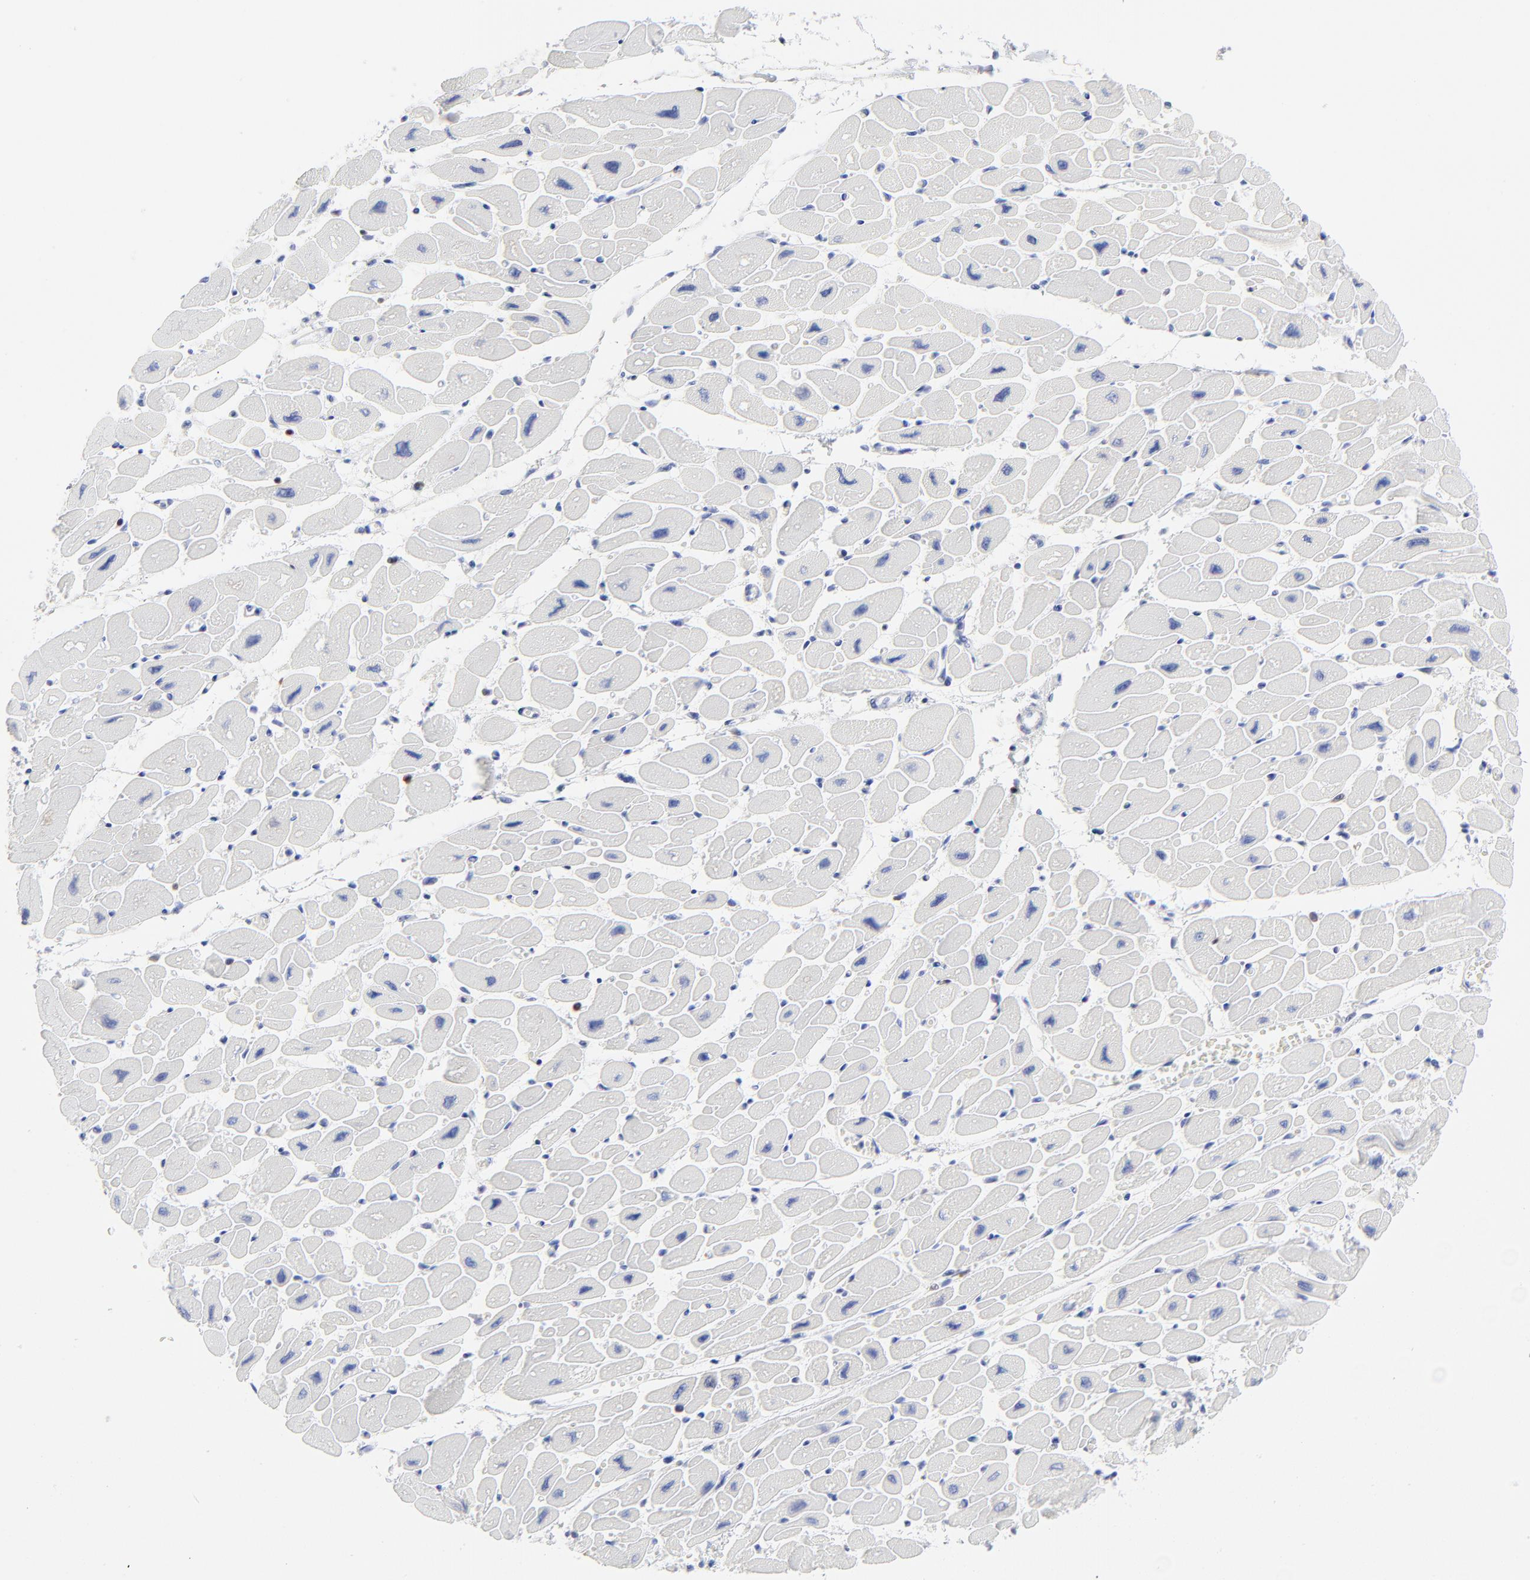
{"staining": {"intensity": "negative", "quantity": "none", "location": "none"}, "tissue": "heart muscle", "cell_type": "Cardiomyocytes", "image_type": "normal", "snomed": [{"axis": "morphology", "description": "Normal tissue, NOS"}, {"axis": "topography", "description": "Heart"}], "caption": "Immunohistochemistry (IHC) photomicrograph of unremarkable human heart muscle stained for a protein (brown), which shows no expression in cardiomyocytes.", "gene": "ZAP70", "patient": {"sex": "female", "age": 54}}